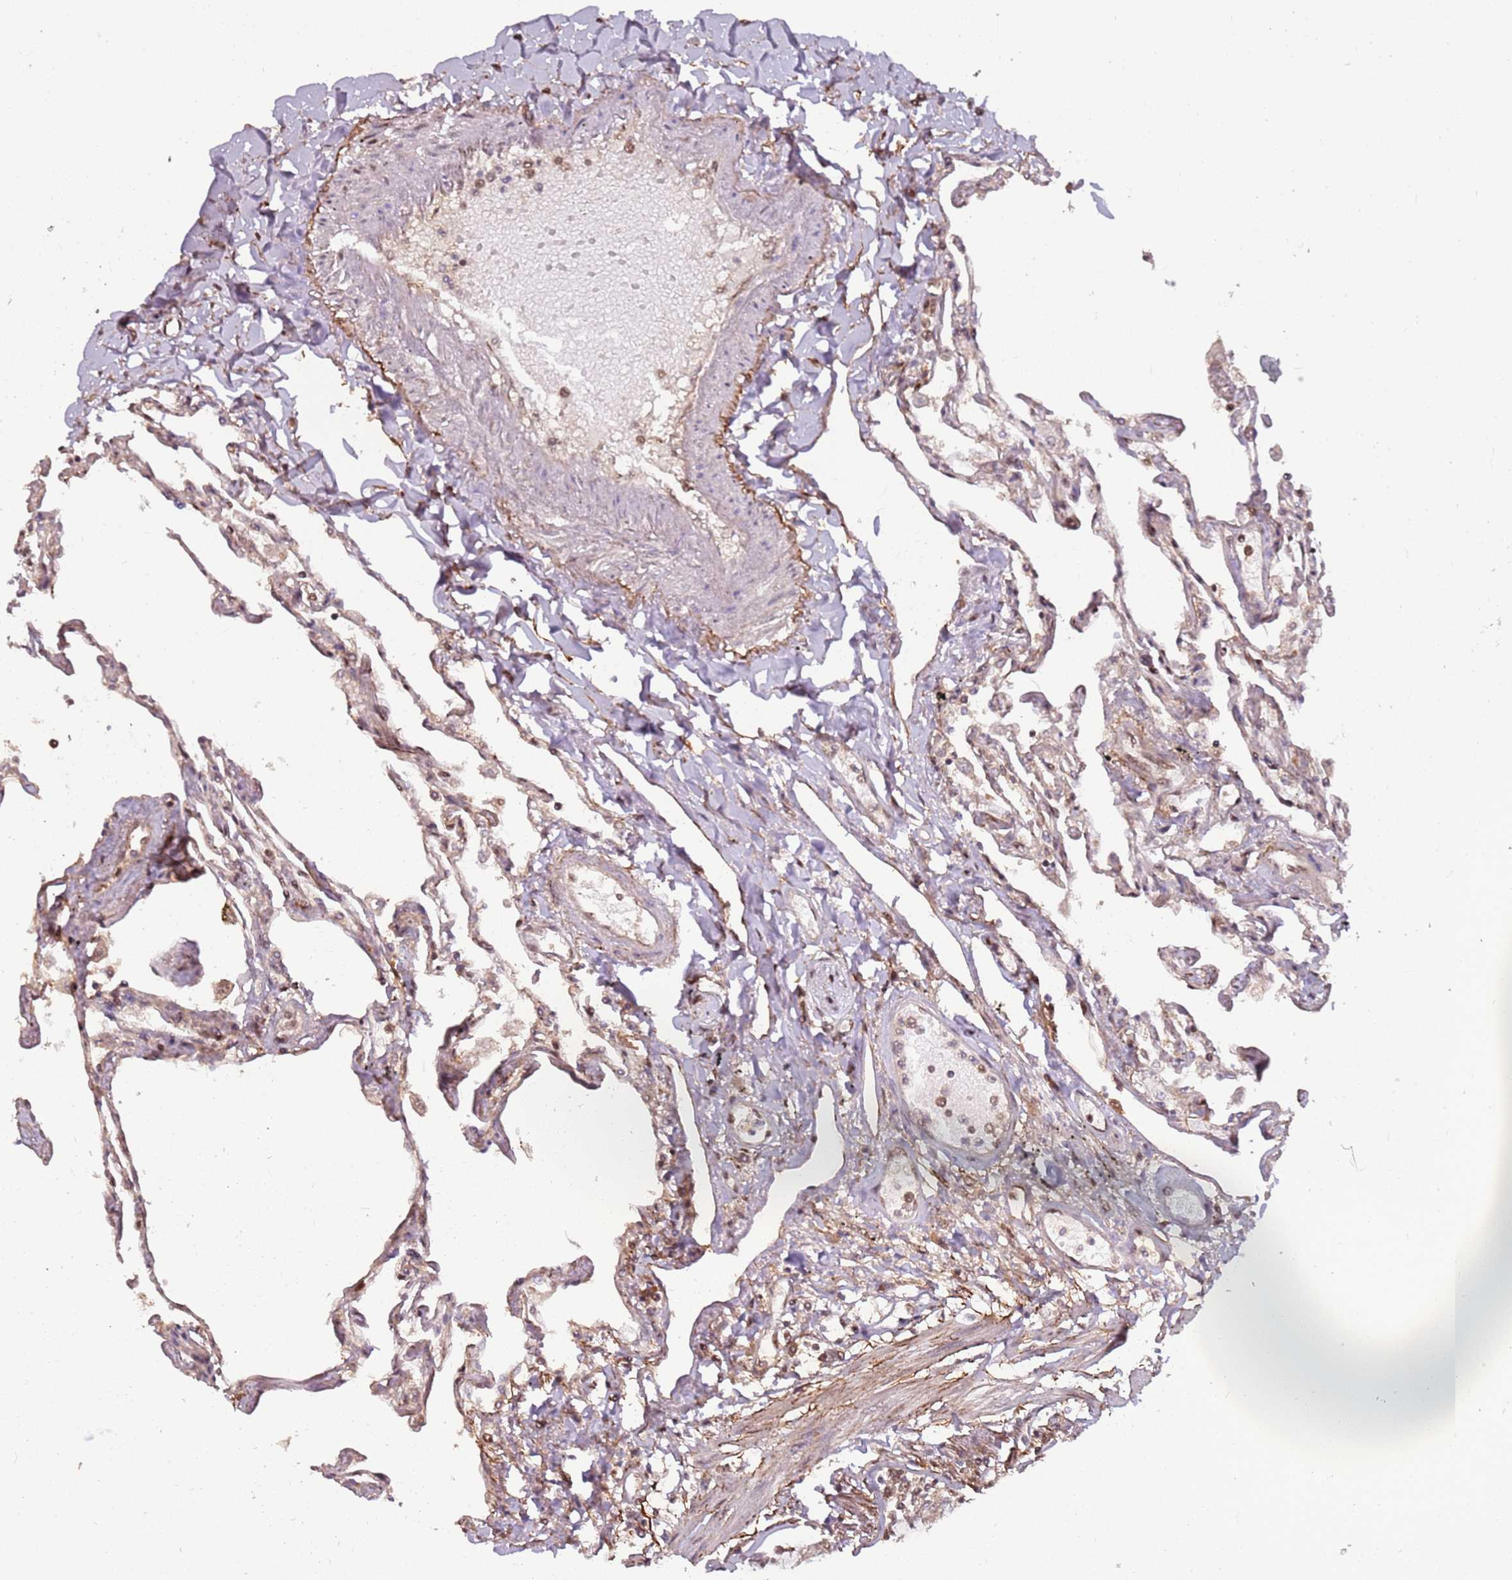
{"staining": {"intensity": "moderate", "quantity": "25%-75%", "location": "cytoplasmic/membranous,nuclear"}, "tissue": "lung", "cell_type": "Alveolar cells", "image_type": "normal", "snomed": [{"axis": "morphology", "description": "Normal tissue, NOS"}, {"axis": "topography", "description": "Lung"}], "caption": "This histopathology image demonstrates immunohistochemistry (IHC) staining of normal human lung, with medium moderate cytoplasmic/membranous,nuclear expression in approximately 25%-75% of alveolar cells.", "gene": "PGLS", "patient": {"sex": "female", "age": 67}}